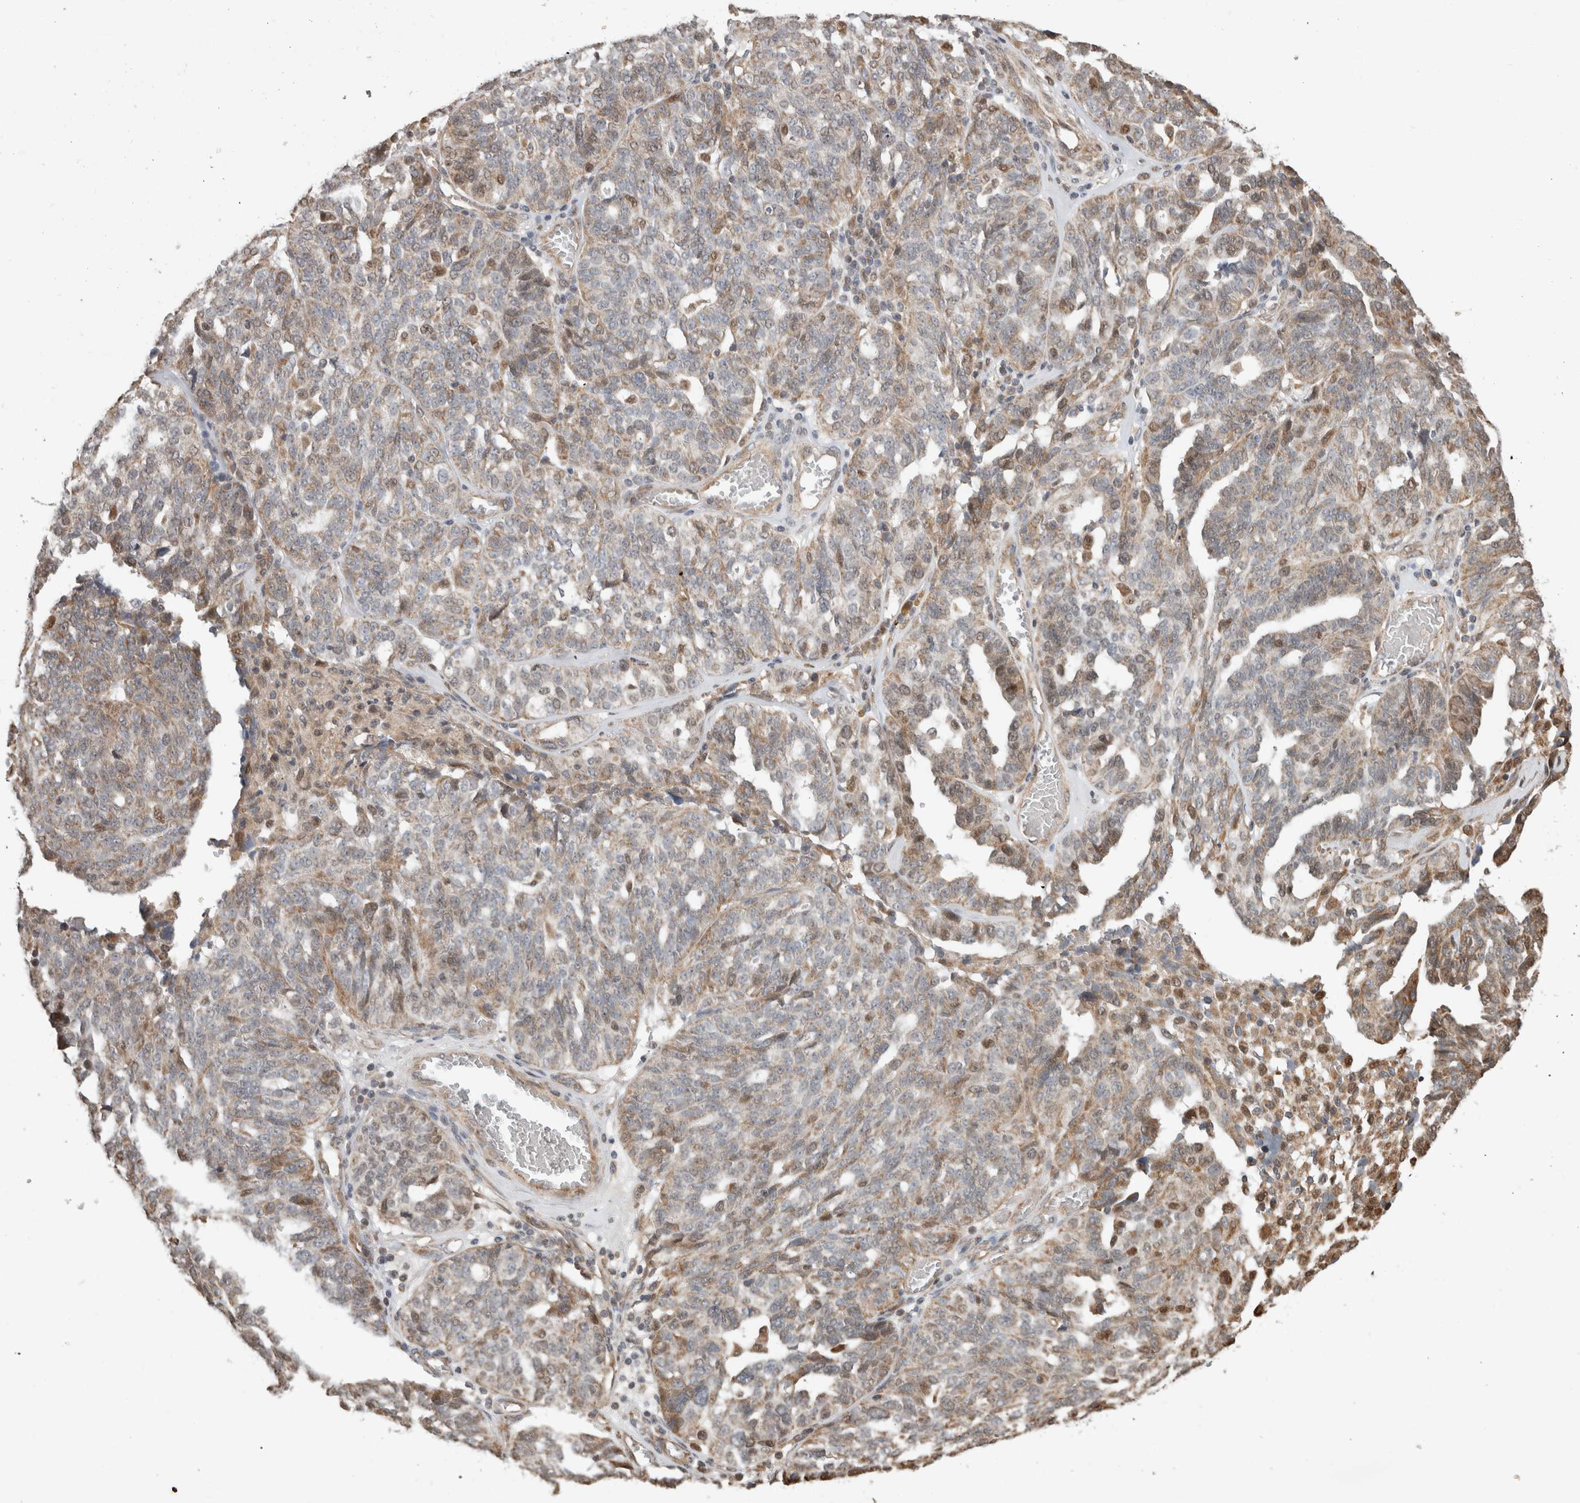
{"staining": {"intensity": "moderate", "quantity": ">75%", "location": "cytoplasmic/membranous"}, "tissue": "ovarian cancer", "cell_type": "Tumor cells", "image_type": "cancer", "snomed": [{"axis": "morphology", "description": "Cystadenocarcinoma, serous, NOS"}, {"axis": "topography", "description": "Ovary"}], "caption": "An image of serous cystadenocarcinoma (ovarian) stained for a protein shows moderate cytoplasmic/membranous brown staining in tumor cells.", "gene": "GINS4", "patient": {"sex": "female", "age": 59}}